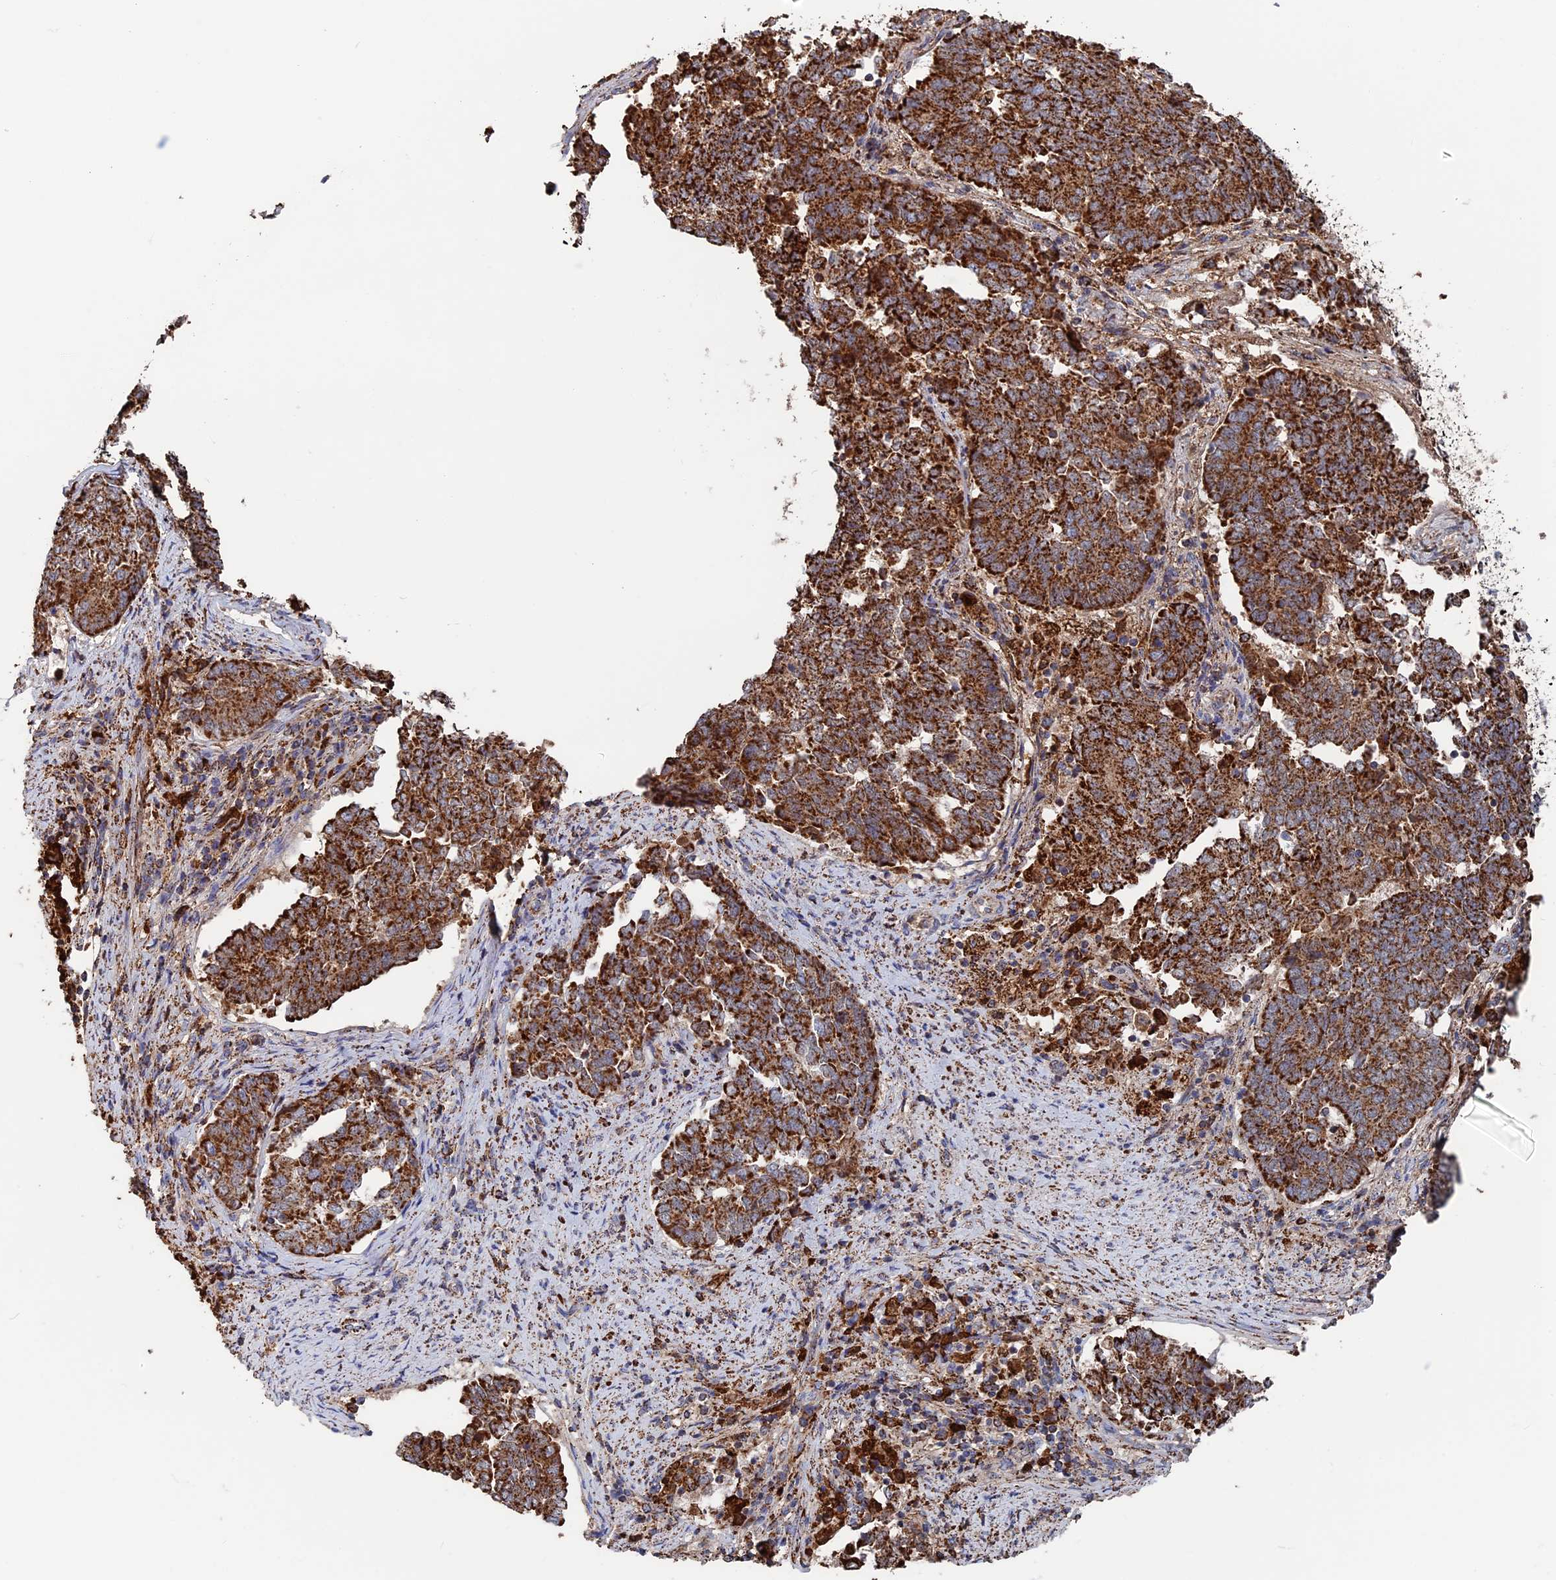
{"staining": {"intensity": "strong", "quantity": ">75%", "location": "cytoplasmic/membranous"}, "tissue": "endometrial cancer", "cell_type": "Tumor cells", "image_type": "cancer", "snomed": [{"axis": "morphology", "description": "Adenocarcinoma, NOS"}, {"axis": "topography", "description": "Endometrium"}], "caption": "Immunohistochemistry (IHC) image of human endometrial adenocarcinoma stained for a protein (brown), which demonstrates high levels of strong cytoplasmic/membranous staining in about >75% of tumor cells.", "gene": "SEC24D", "patient": {"sex": "female", "age": 80}}